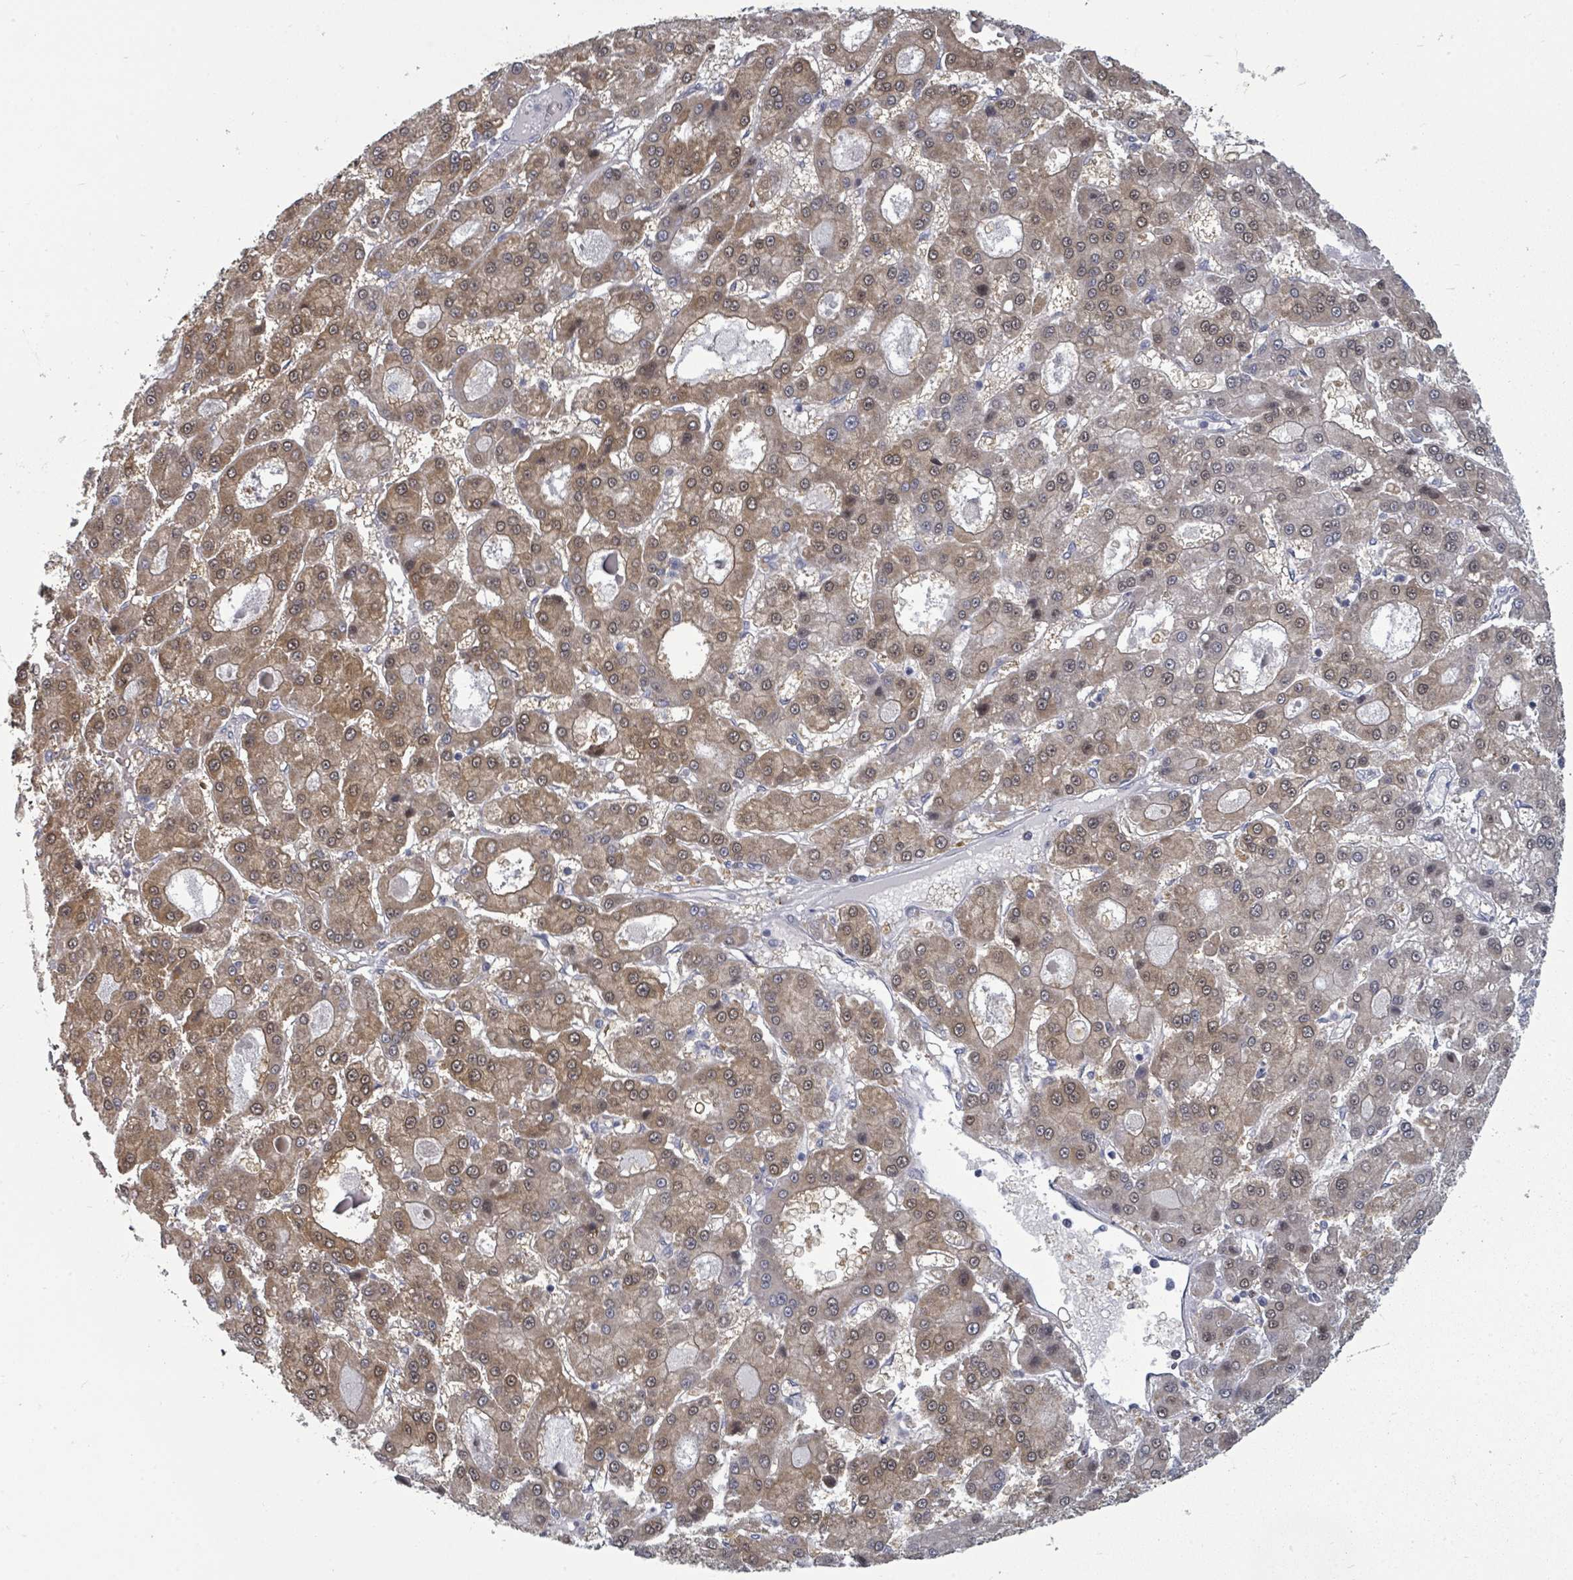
{"staining": {"intensity": "moderate", "quantity": ">75%", "location": "cytoplasmic/membranous,nuclear"}, "tissue": "liver cancer", "cell_type": "Tumor cells", "image_type": "cancer", "snomed": [{"axis": "morphology", "description": "Carcinoma, Hepatocellular, NOS"}, {"axis": "topography", "description": "Liver"}], "caption": "Protein staining of liver cancer tissue shows moderate cytoplasmic/membranous and nuclear staining in approximately >75% of tumor cells. The protein is stained brown, and the nuclei are stained in blue (DAB IHC with brightfield microscopy, high magnification).", "gene": "ASB12", "patient": {"sex": "male", "age": 70}}